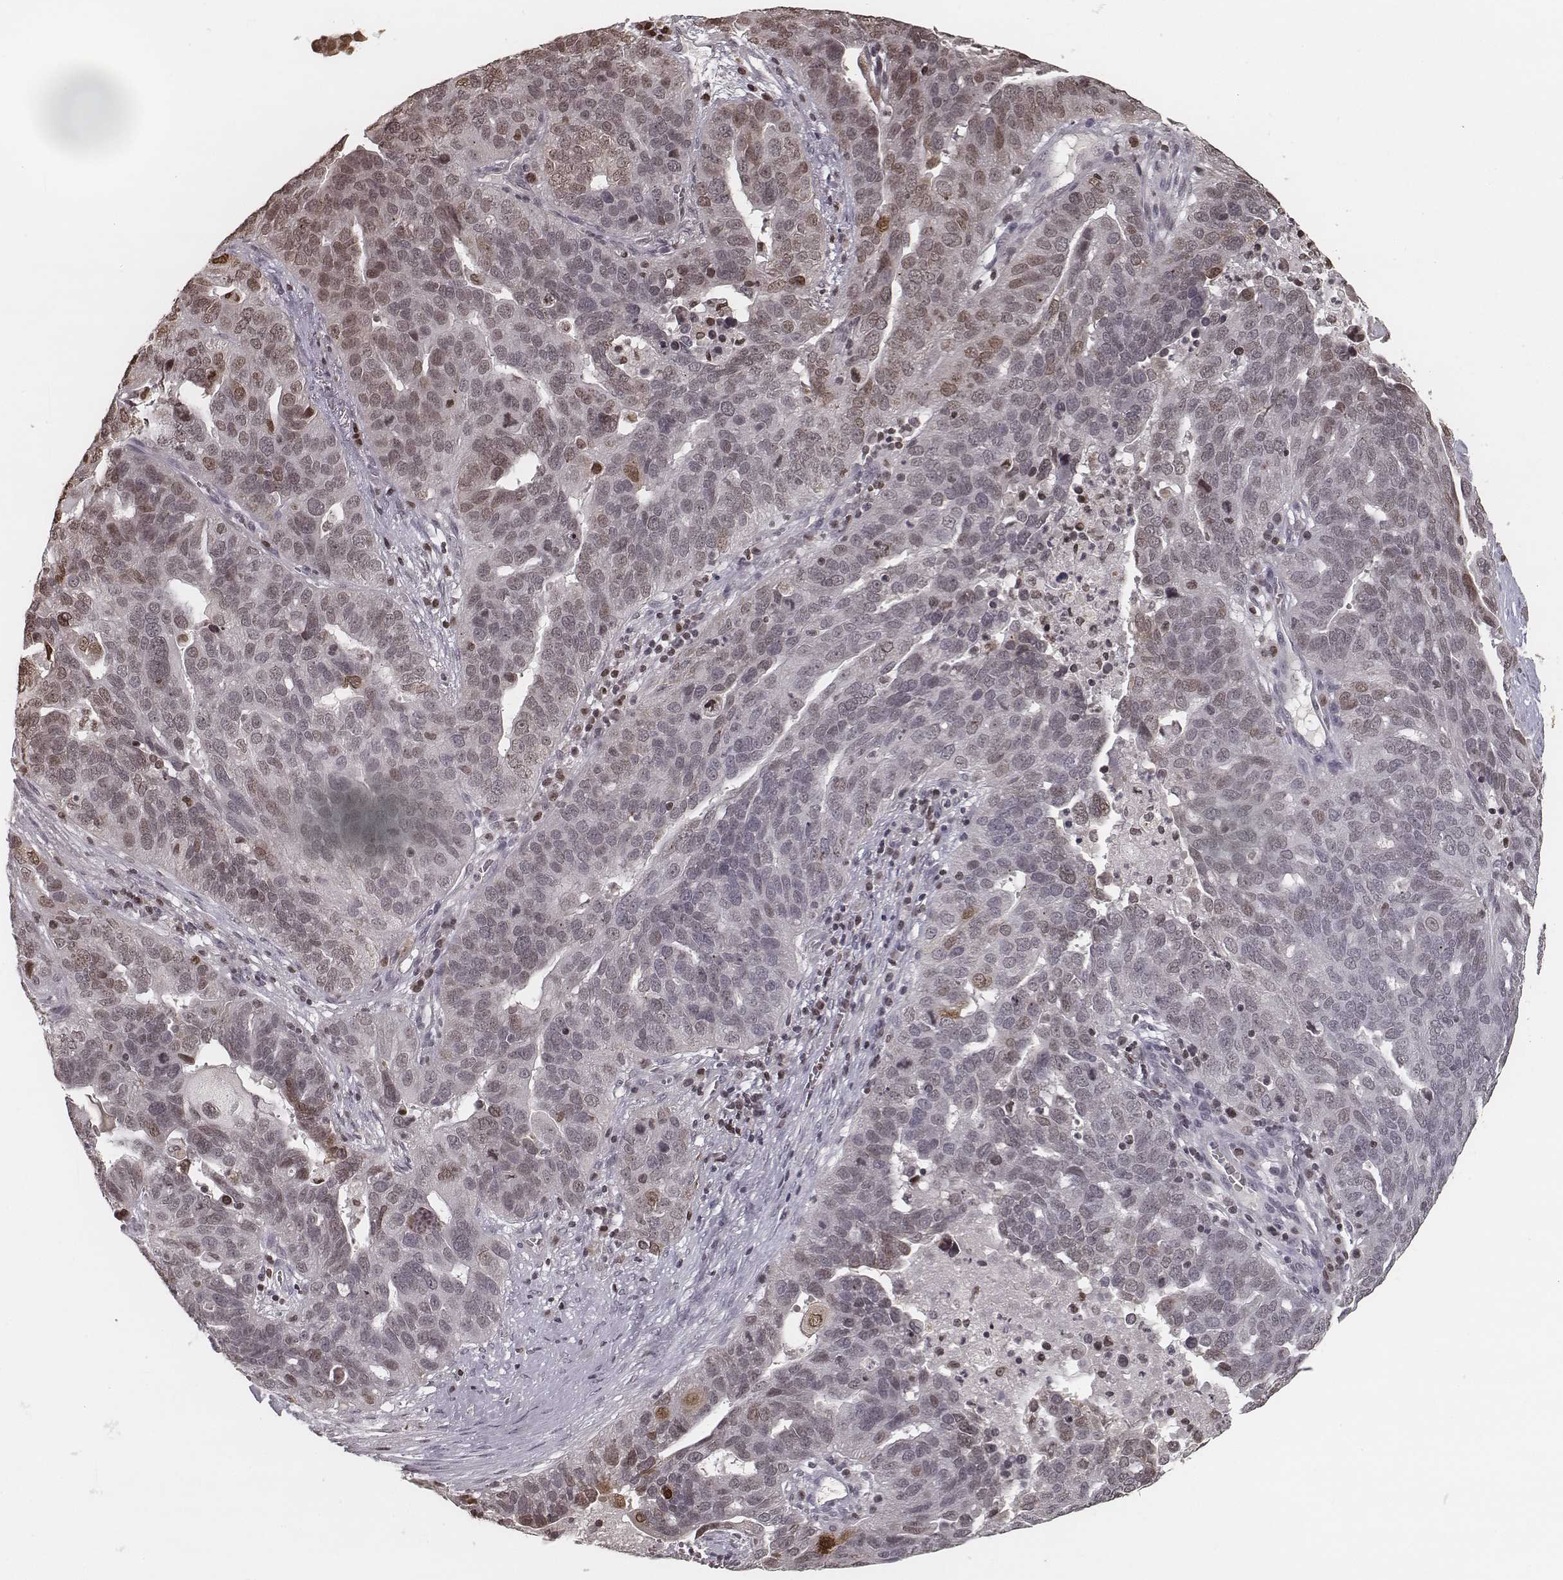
{"staining": {"intensity": "moderate", "quantity": "<25%", "location": "nuclear"}, "tissue": "ovarian cancer", "cell_type": "Tumor cells", "image_type": "cancer", "snomed": [{"axis": "morphology", "description": "Carcinoma, endometroid"}, {"axis": "topography", "description": "Soft tissue"}, {"axis": "topography", "description": "Ovary"}], "caption": "Immunohistochemistry (IHC) micrograph of human endometroid carcinoma (ovarian) stained for a protein (brown), which shows low levels of moderate nuclear positivity in about <25% of tumor cells.", "gene": "HMGA2", "patient": {"sex": "female", "age": 52}}